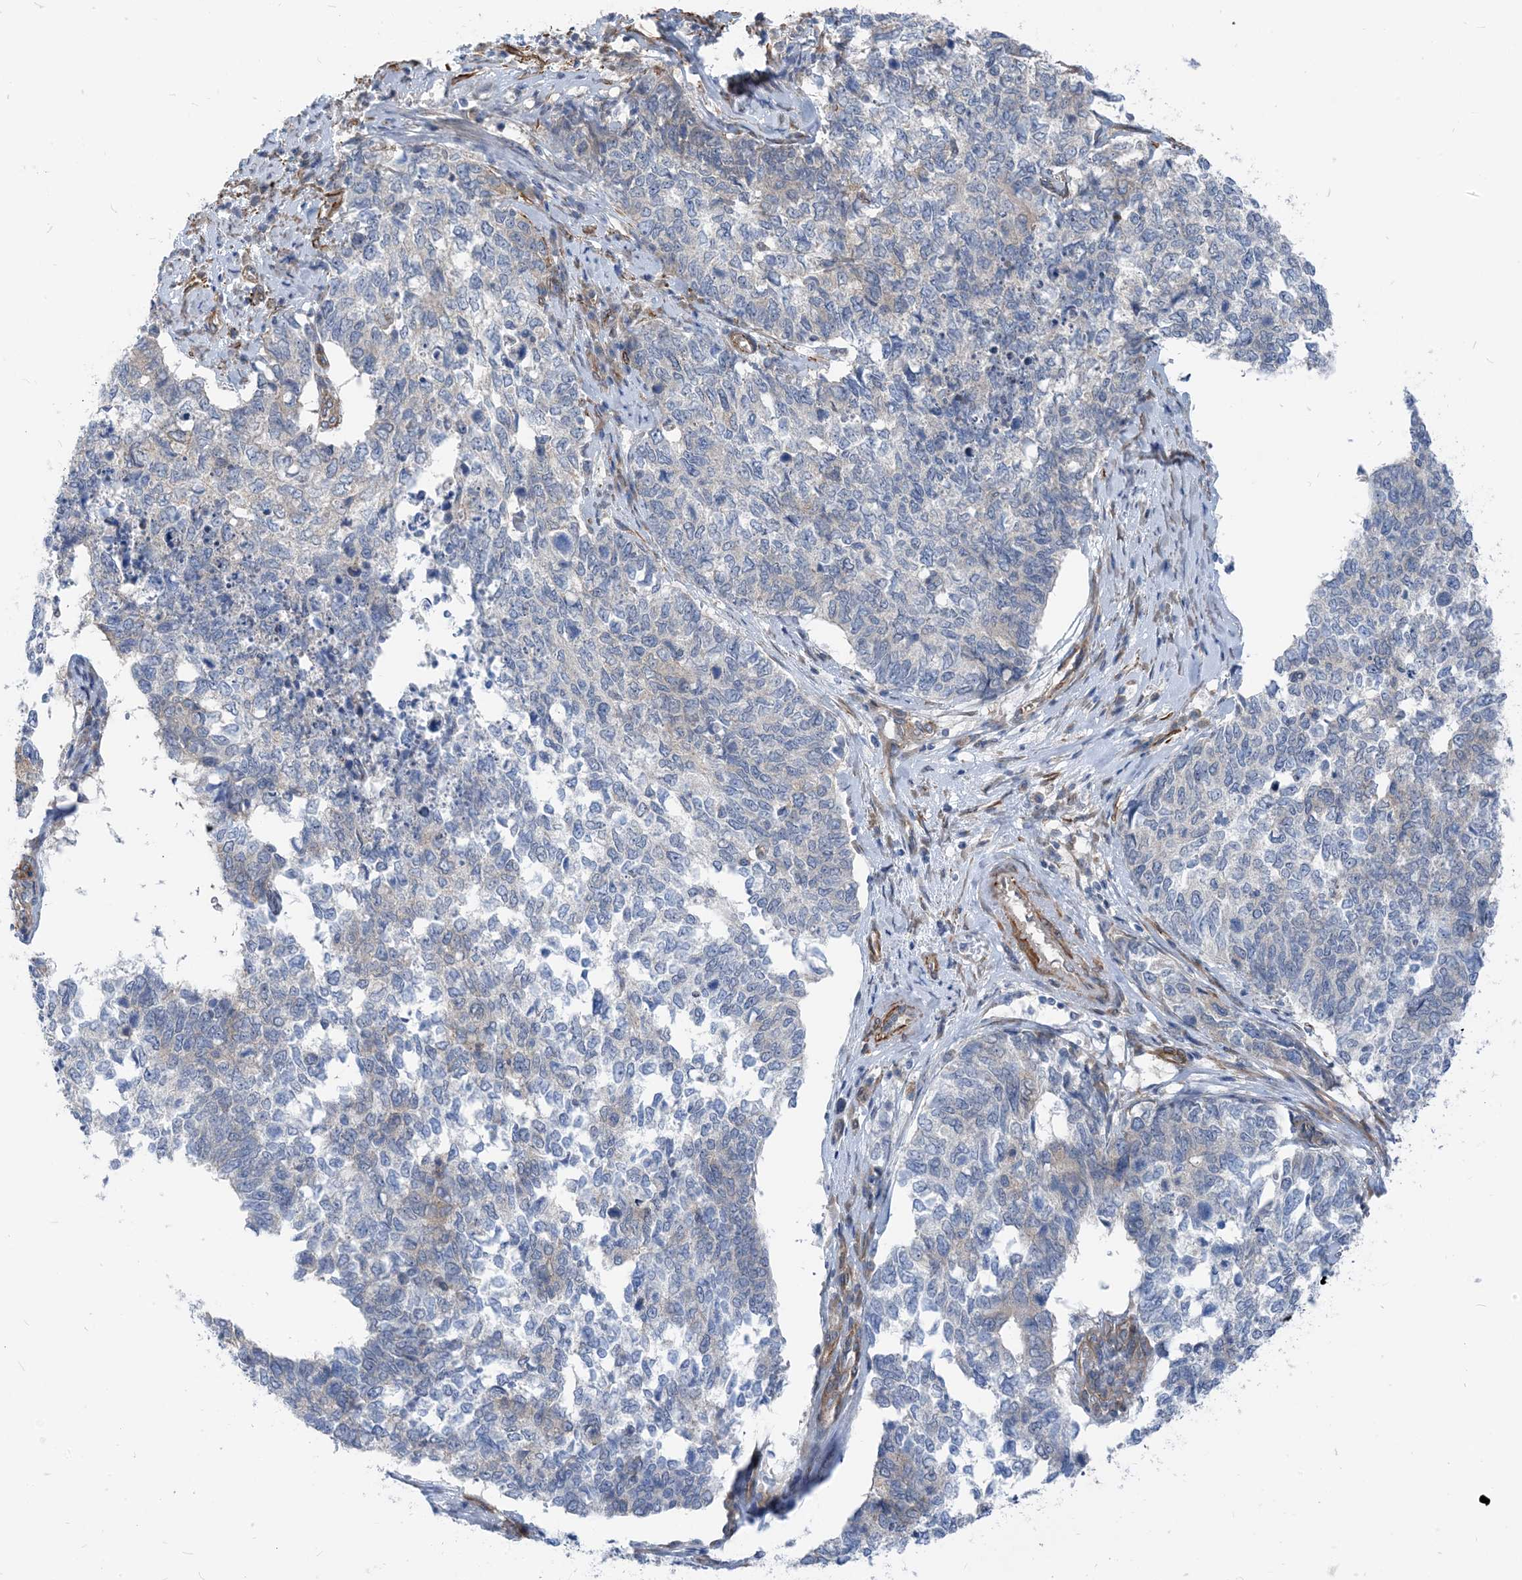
{"staining": {"intensity": "negative", "quantity": "none", "location": "none"}, "tissue": "cervical cancer", "cell_type": "Tumor cells", "image_type": "cancer", "snomed": [{"axis": "morphology", "description": "Squamous cell carcinoma, NOS"}, {"axis": "topography", "description": "Cervix"}], "caption": "This micrograph is of cervical squamous cell carcinoma stained with immunohistochemistry to label a protein in brown with the nuclei are counter-stained blue. There is no positivity in tumor cells.", "gene": "PLEKHA3", "patient": {"sex": "female", "age": 63}}